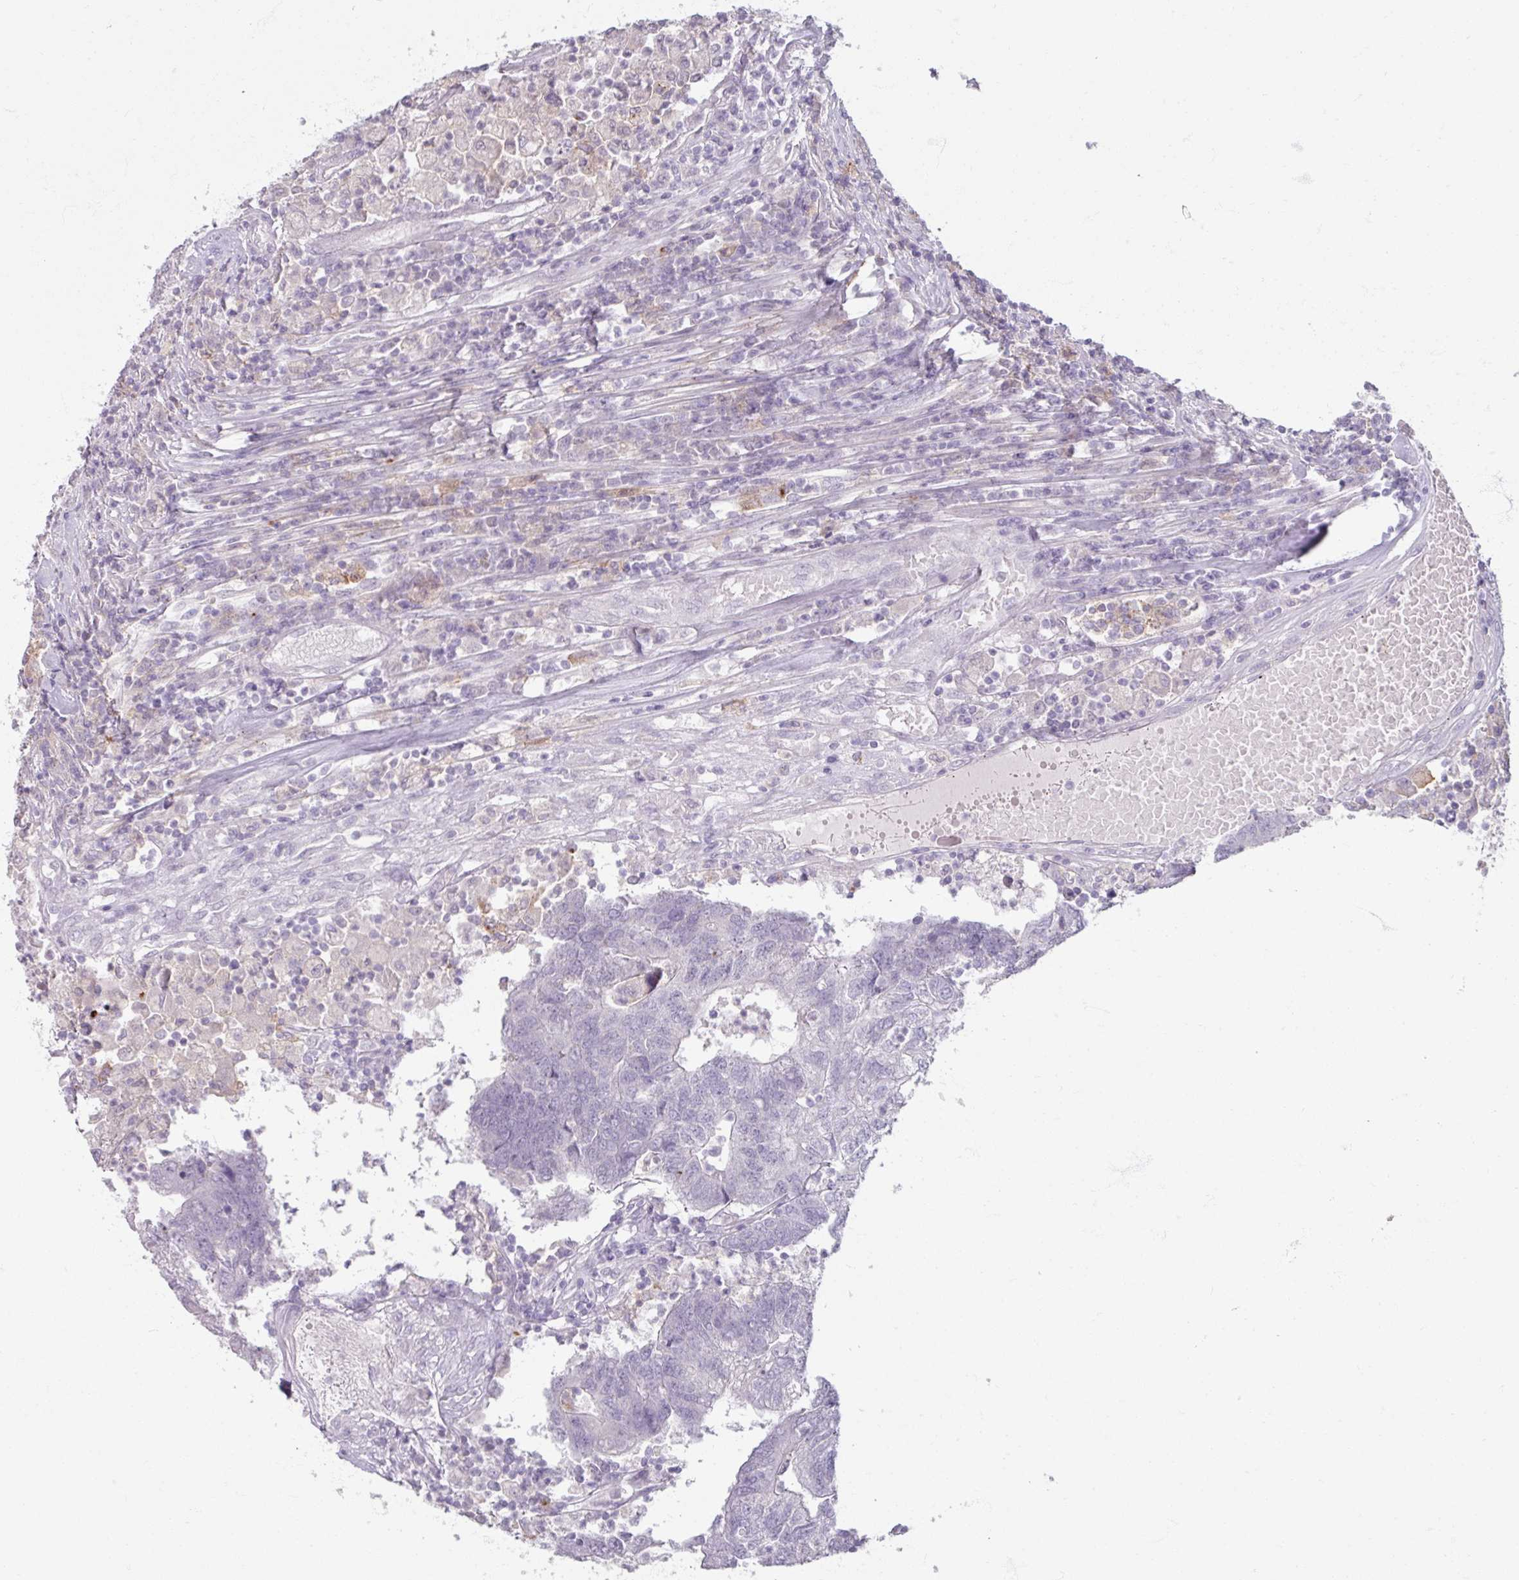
{"staining": {"intensity": "negative", "quantity": "none", "location": "none"}, "tissue": "colorectal cancer", "cell_type": "Tumor cells", "image_type": "cancer", "snomed": [{"axis": "morphology", "description": "Adenocarcinoma, NOS"}, {"axis": "topography", "description": "Colon"}], "caption": "Immunohistochemical staining of colorectal cancer (adenocarcinoma) demonstrates no significant staining in tumor cells. Nuclei are stained in blue.", "gene": "SLC27A5", "patient": {"sex": "female", "age": 48}}